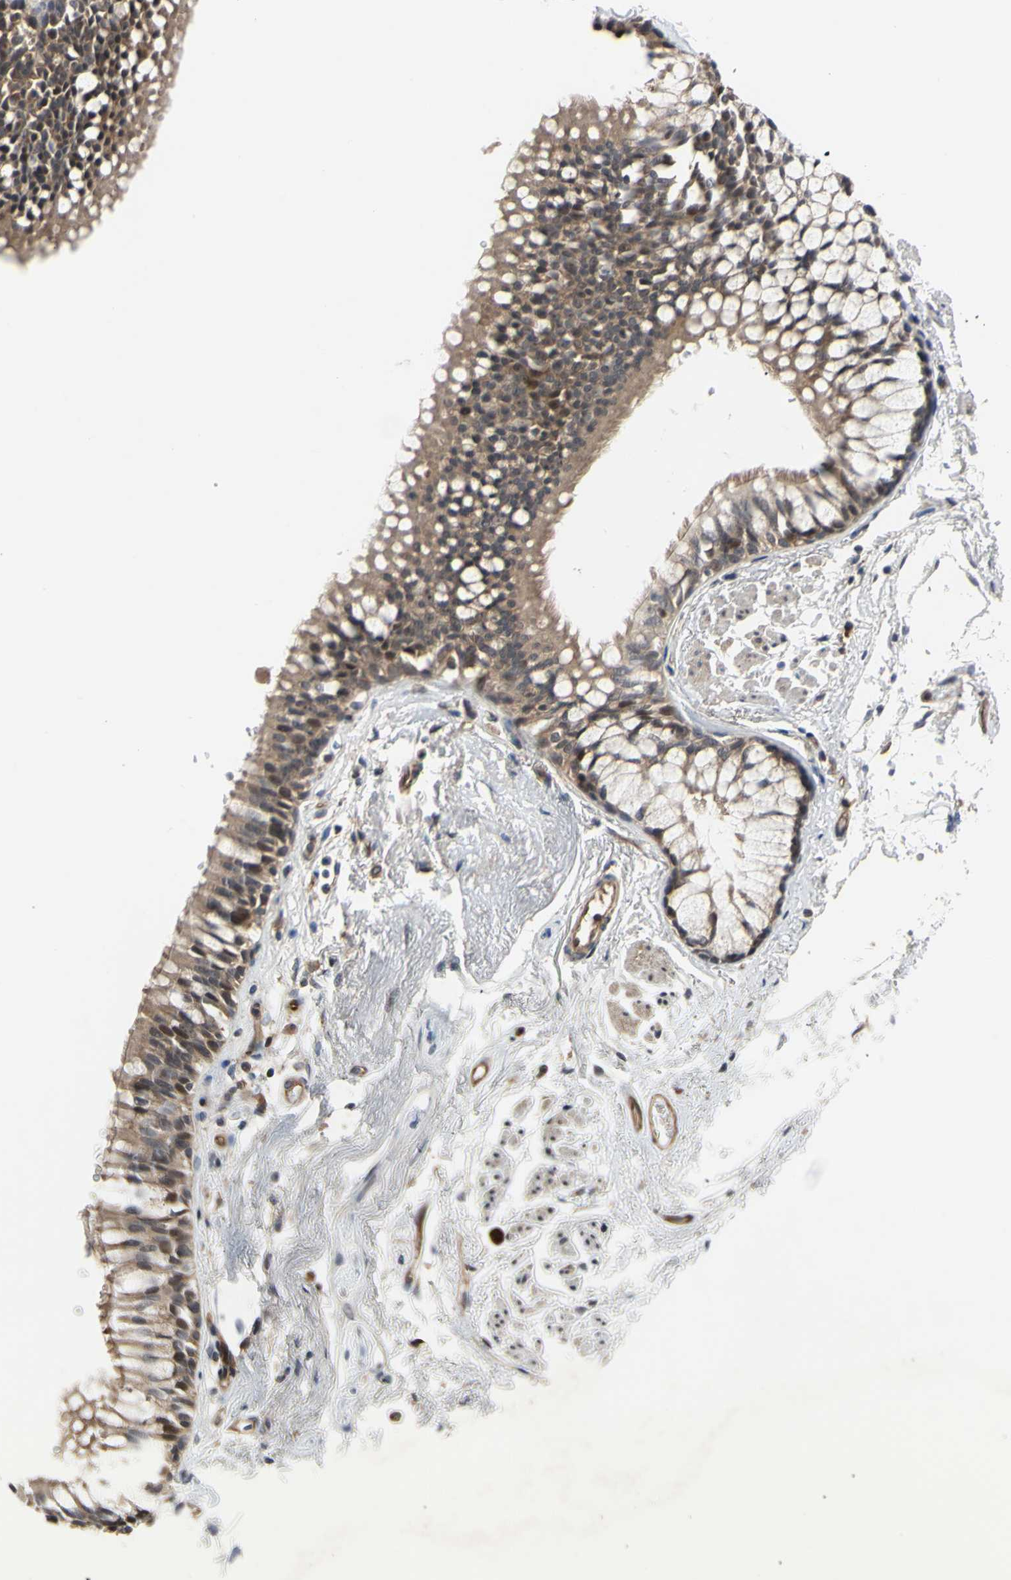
{"staining": {"intensity": "negative", "quantity": "none", "location": "none"}, "tissue": "adipose tissue", "cell_type": "Adipocytes", "image_type": "normal", "snomed": [{"axis": "morphology", "description": "Normal tissue, NOS"}, {"axis": "topography", "description": "Cartilage tissue"}, {"axis": "topography", "description": "Bronchus"}], "caption": "Human adipose tissue stained for a protein using IHC displays no expression in adipocytes.", "gene": "COMMD9", "patient": {"sex": "female", "age": 73}}